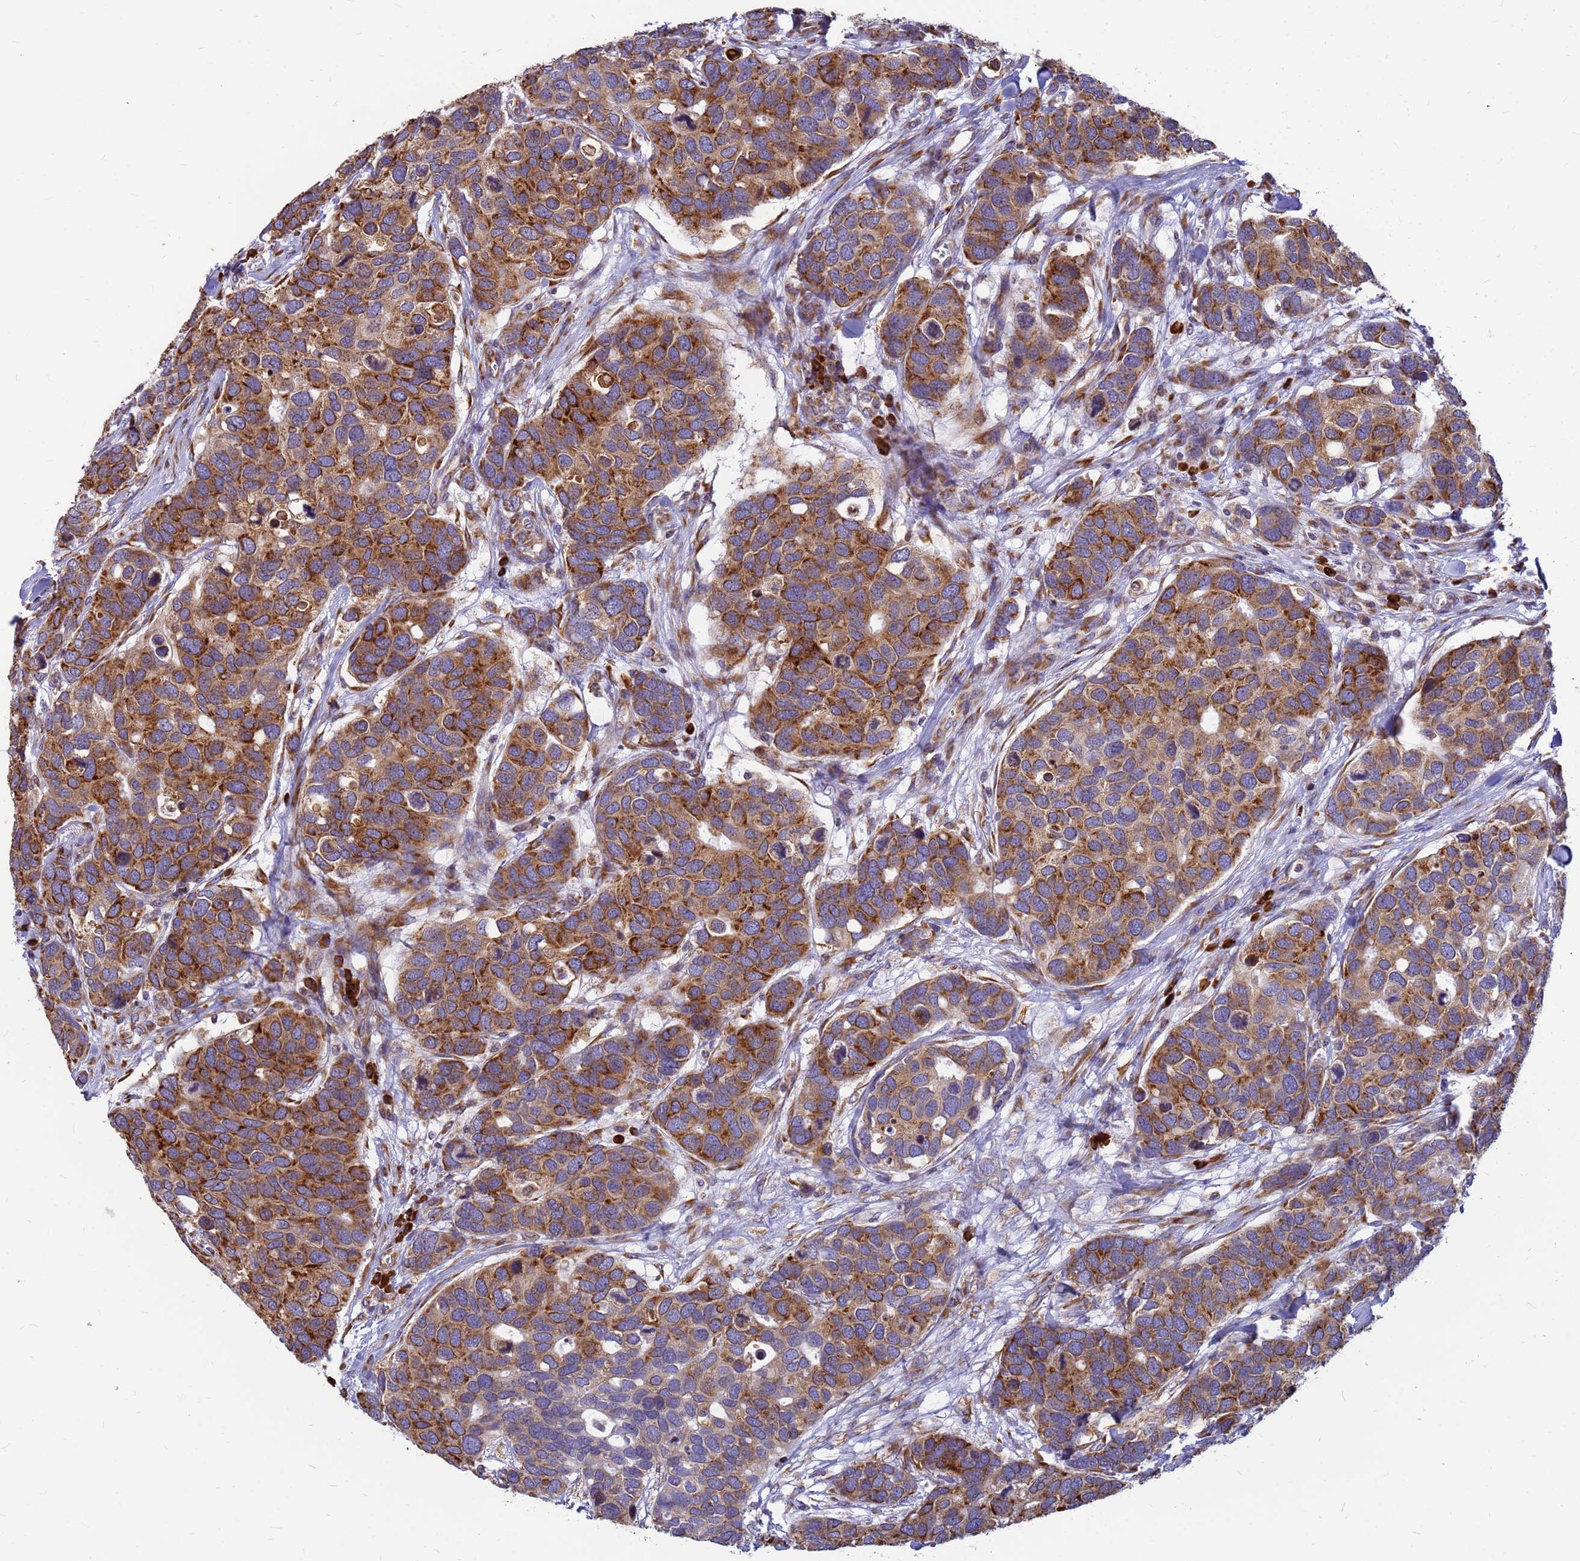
{"staining": {"intensity": "moderate", "quantity": ">75%", "location": "cytoplasmic/membranous"}, "tissue": "breast cancer", "cell_type": "Tumor cells", "image_type": "cancer", "snomed": [{"axis": "morphology", "description": "Duct carcinoma"}, {"axis": "topography", "description": "Breast"}], "caption": "Protein staining by immunohistochemistry (IHC) reveals moderate cytoplasmic/membranous staining in approximately >75% of tumor cells in invasive ductal carcinoma (breast). (DAB (3,3'-diaminobenzidine) IHC with brightfield microscopy, high magnification).", "gene": "SSR4", "patient": {"sex": "female", "age": 83}}